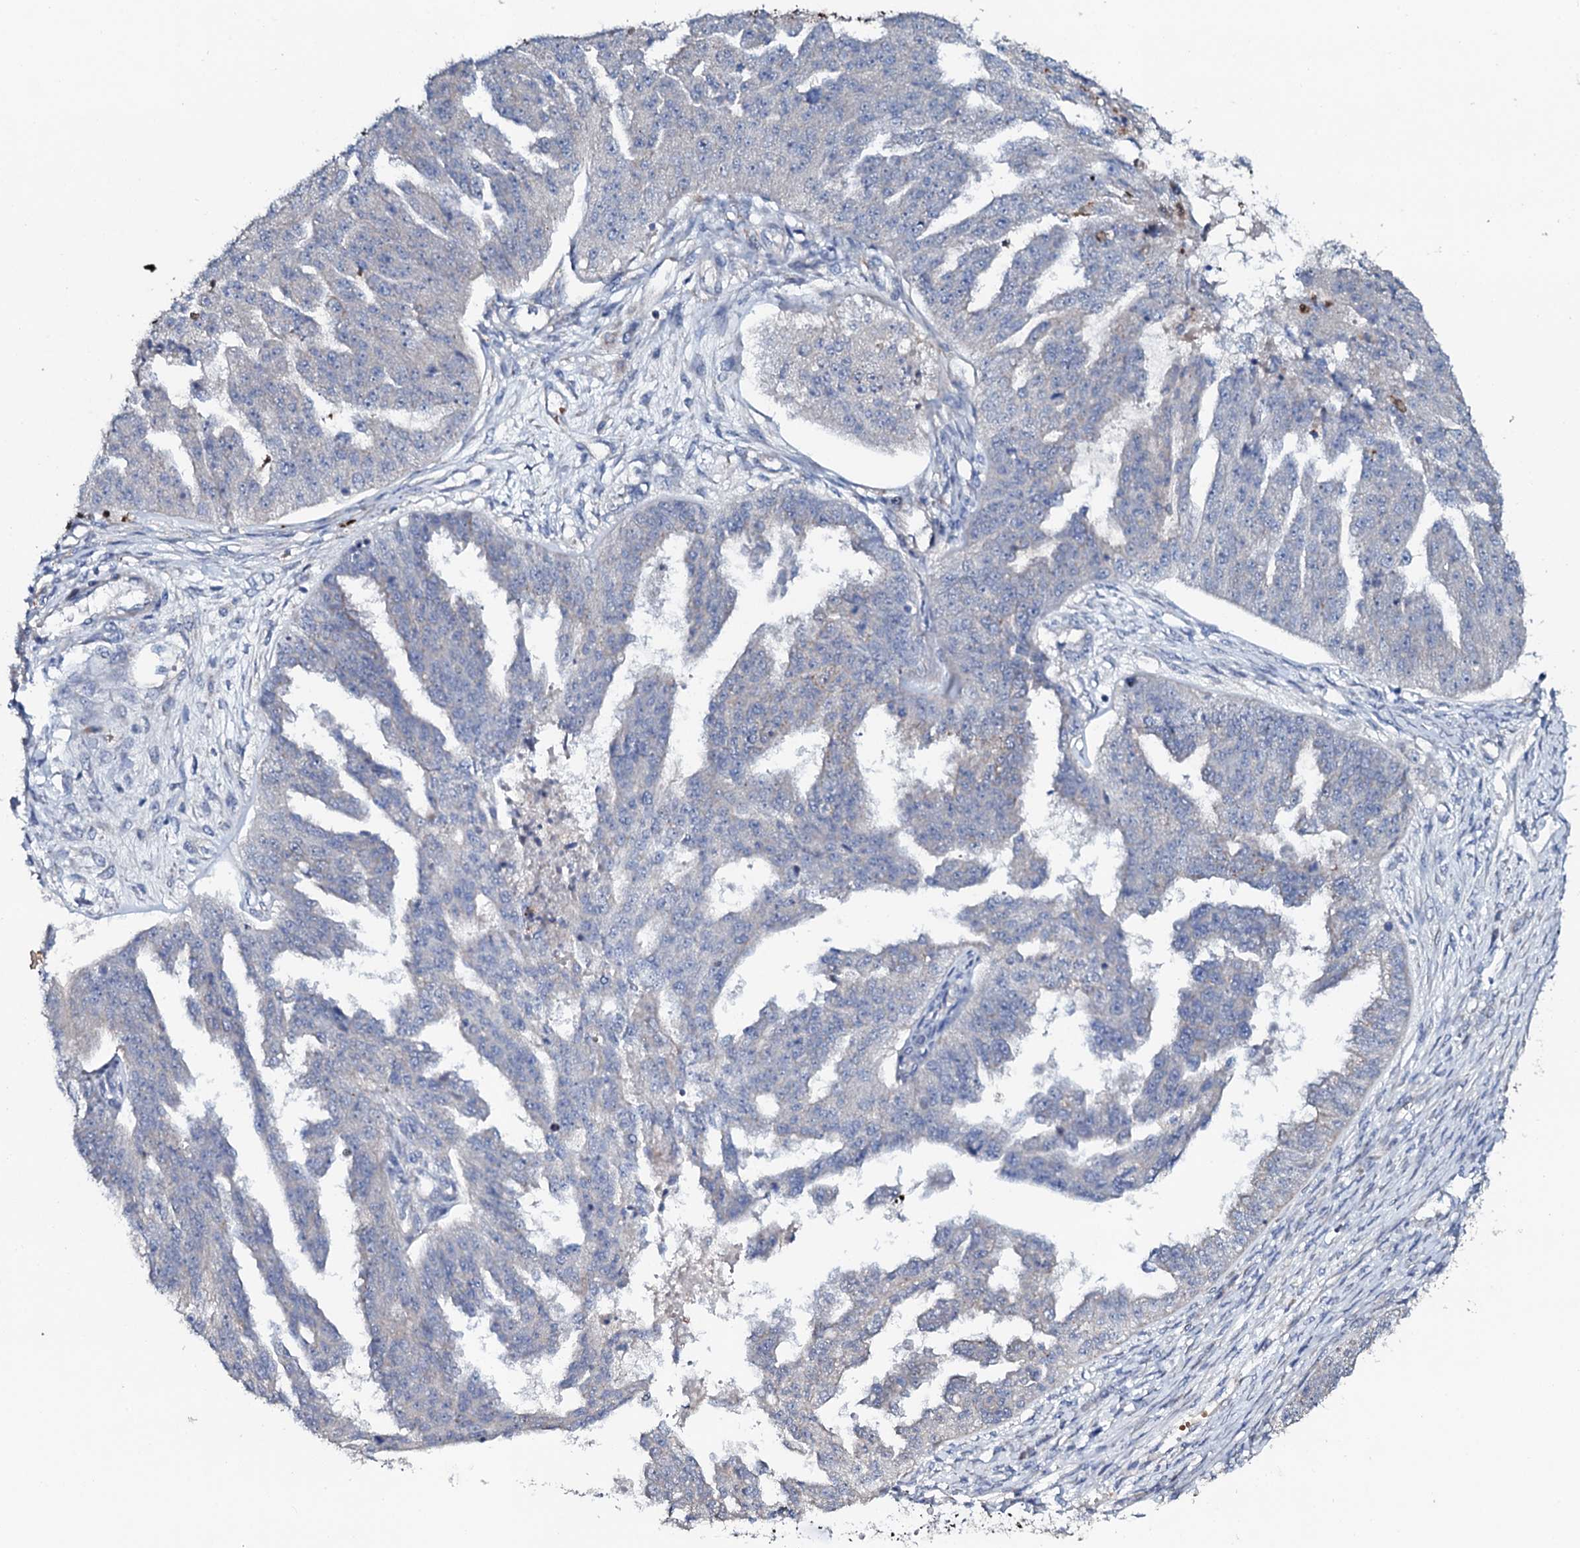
{"staining": {"intensity": "negative", "quantity": "none", "location": "none"}, "tissue": "ovarian cancer", "cell_type": "Tumor cells", "image_type": "cancer", "snomed": [{"axis": "morphology", "description": "Cystadenocarcinoma, serous, NOS"}, {"axis": "topography", "description": "Ovary"}], "caption": "Immunohistochemistry photomicrograph of human ovarian serous cystadenocarcinoma stained for a protein (brown), which displays no staining in tumor cells.", "gene": "COG6", "patient": {"sex": "female", "age": 58}}